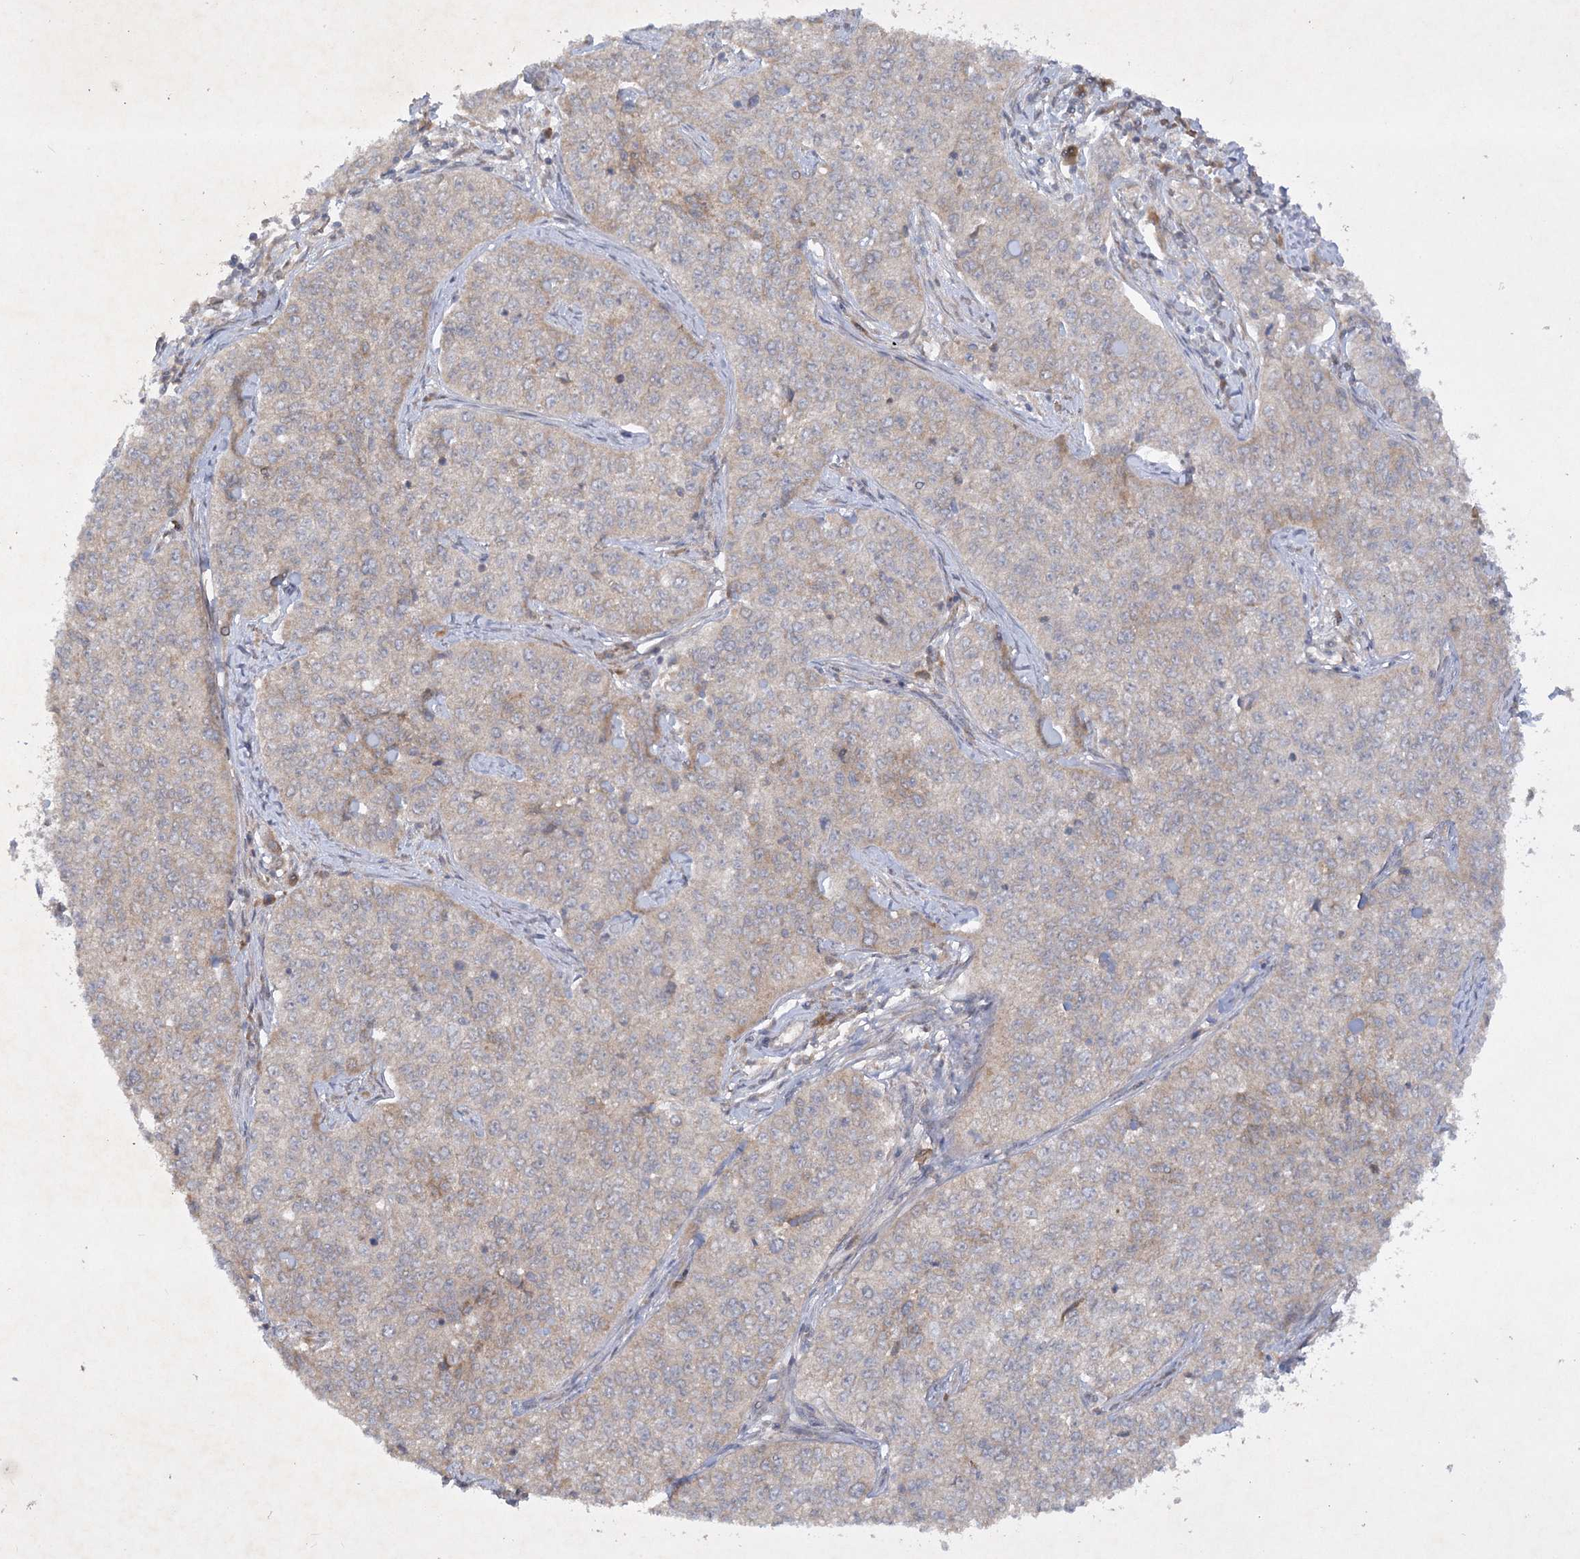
{"staining": {"intensity": "weak", "quantity": "<25%", "location": "cytoplasmic/membranous"}, "tissue": "cervical cancer", "cell_type": "Tumor cells", "image_type": "cancer", "snomed": [{"axis": "morphology", "description": "Squamous cell carcinoma, NOS"}, {"axis": "topography", "description": "Cervix"}], "caption": "Cervical cancer was stained to show a protein in brown. There is no significant positivity in tumor cells.", "gene": "TRAF3IP1", "patient": {"sex": "female", "age": 35}}